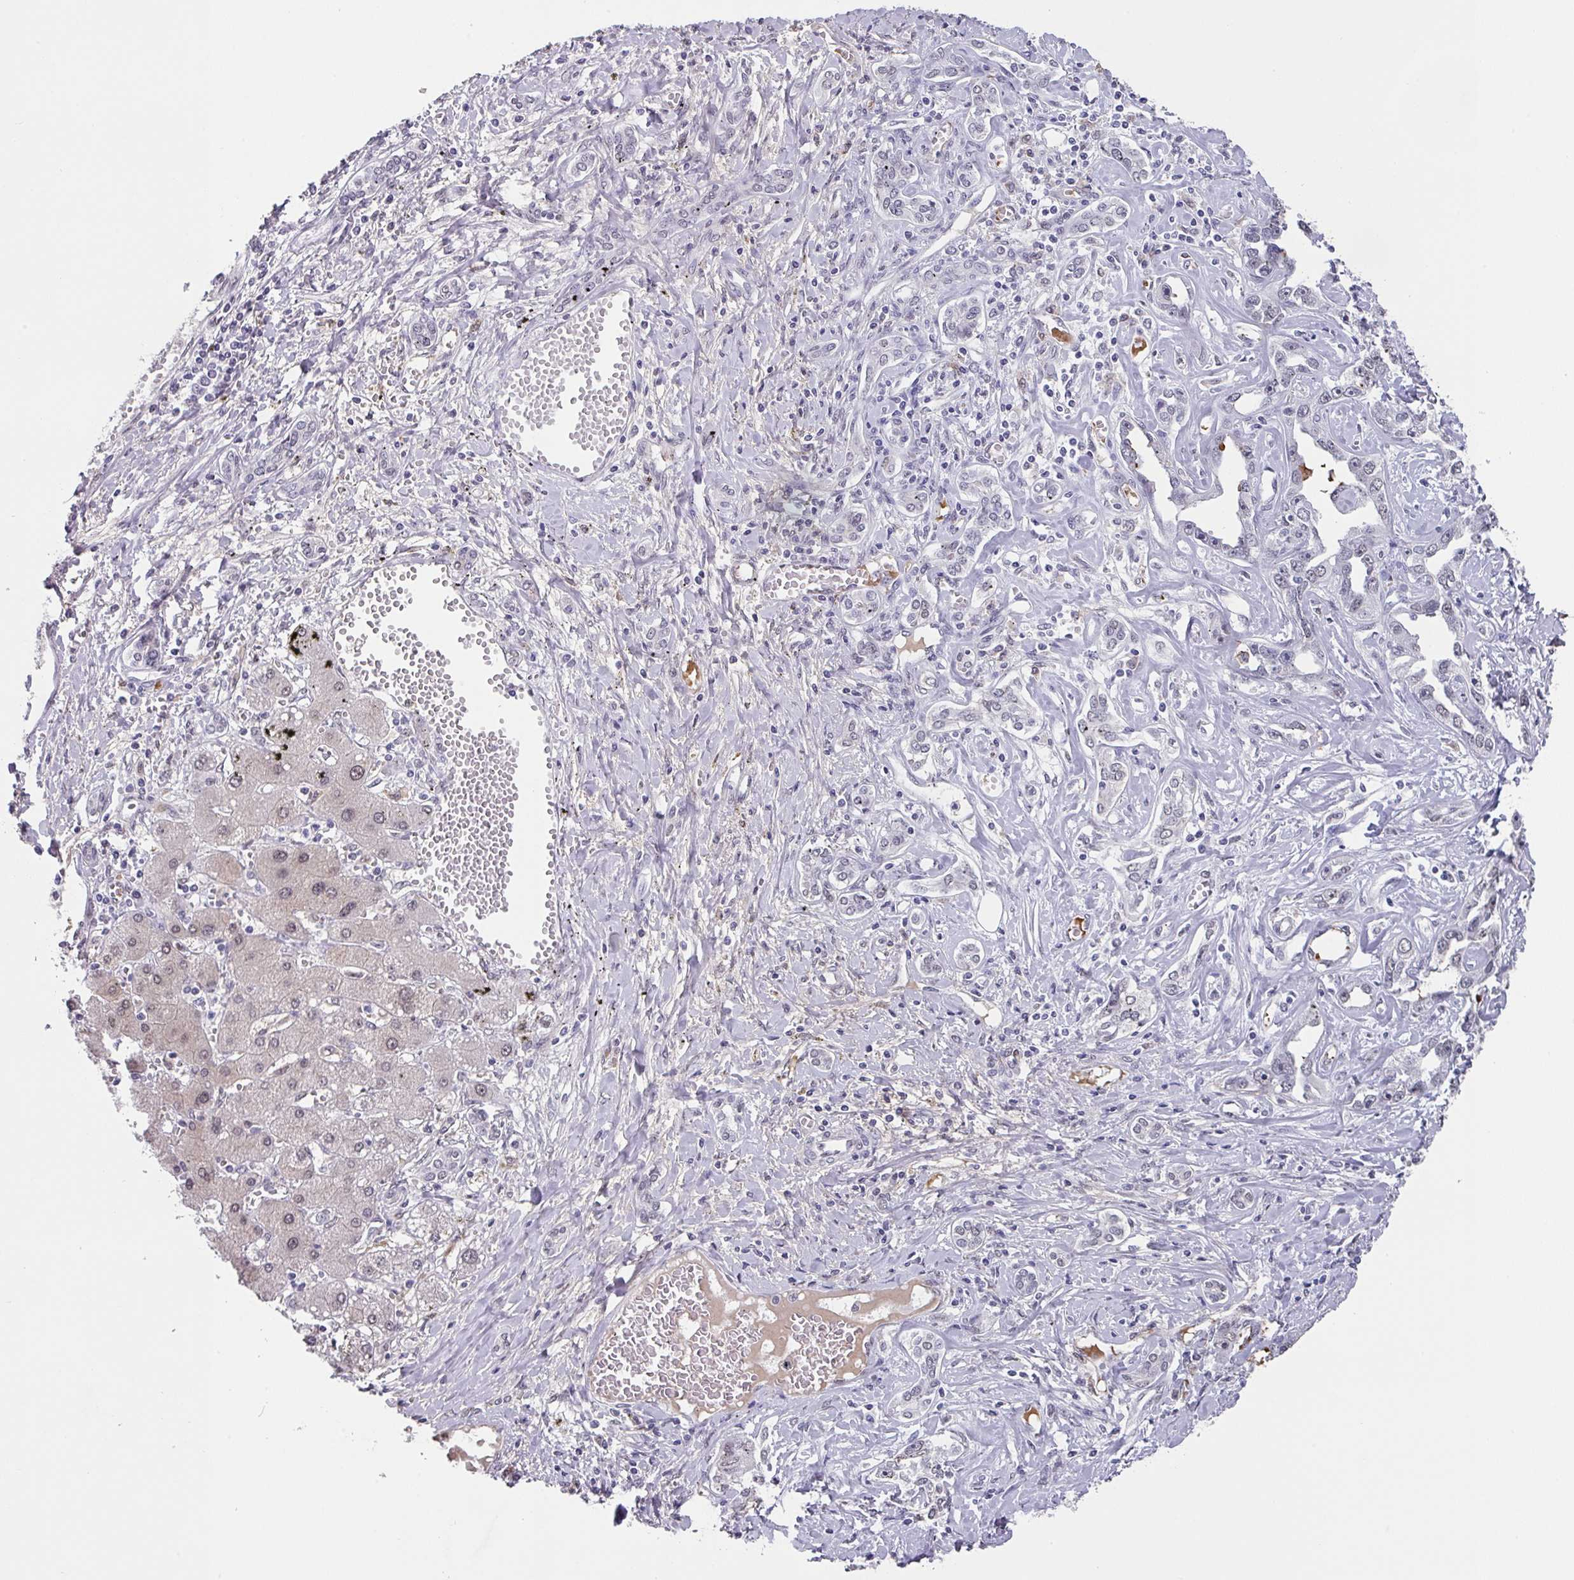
{"staining": {"intensity": "weak", "quantity": ">75%", "location": "cytoplasmic/membranous,nuclear"}, "tissue": "liver cancer", "cell_type": "Tumor cells", "image_type": "cancer", "snomed": [{"axis": "morphology", "description": "Cholangiocarcinoma"}, {"axis": "topography", "description": "Liver"}], "caption": "Cholangiocarcinoma (liver) stained with DAB IHC exhibits low levels of weak cytoplasmic/membranous and nuclear staining in about >75% of tumor cells.", "gene": "C1QB", "patient": {"sex": "male", "age": 59}}